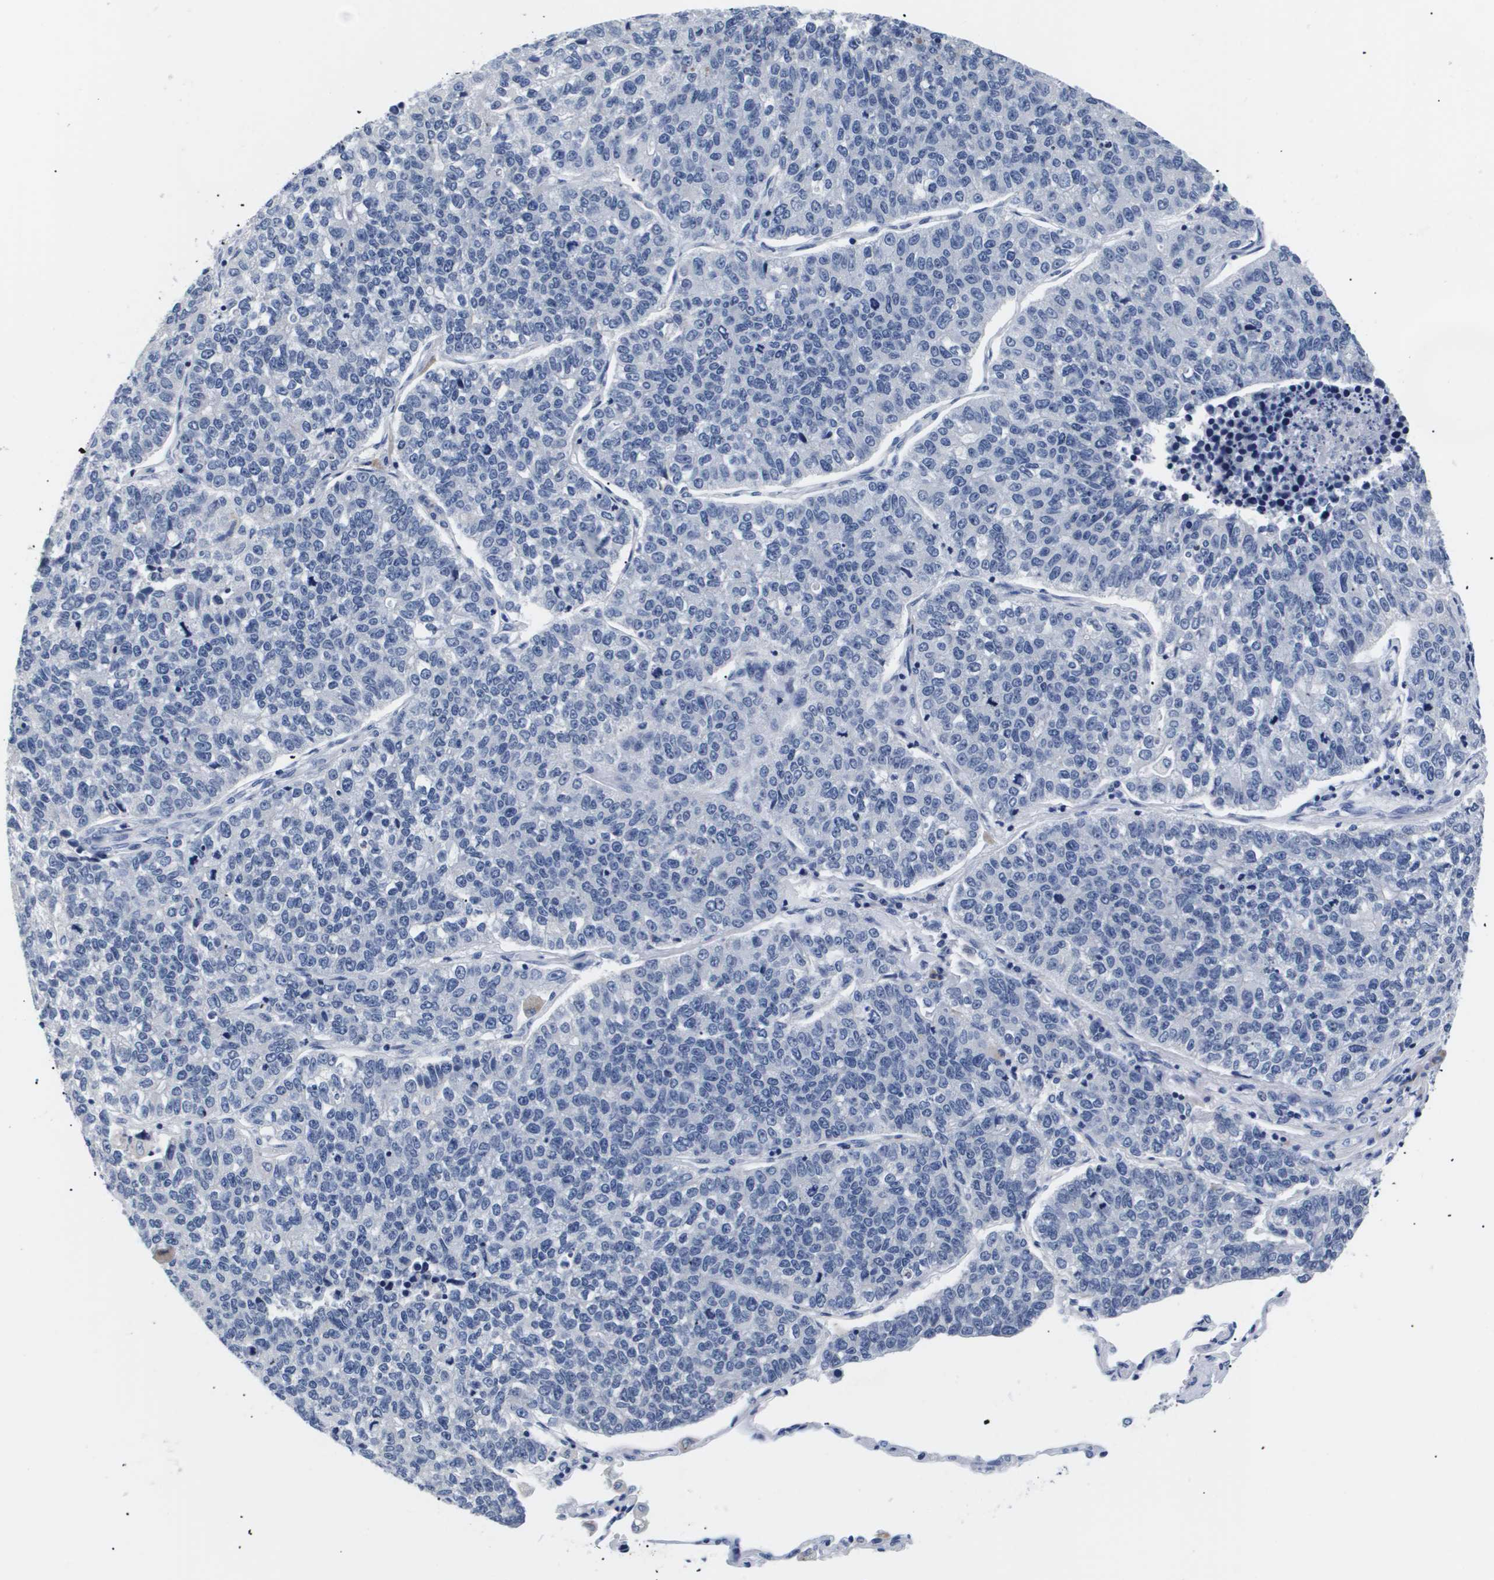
{"staining": {"intensity": "negative", "quantity": "none", "location": "none"}, "tissue": "lung cancer", "cell_type": "Tumor cells", "image_type": "cancer", "snomed": [{"axis": "morphology", "description": "Adenocarcinoma, NOS"}, {"axis": "topography", "description": "Lung"}], "caption": "Photomicrograph shows no significant protein staining in tumor cells of lung cancer.", "gene": "ATP6V0A4", "patient": {"sex": "male", "age": 49}}